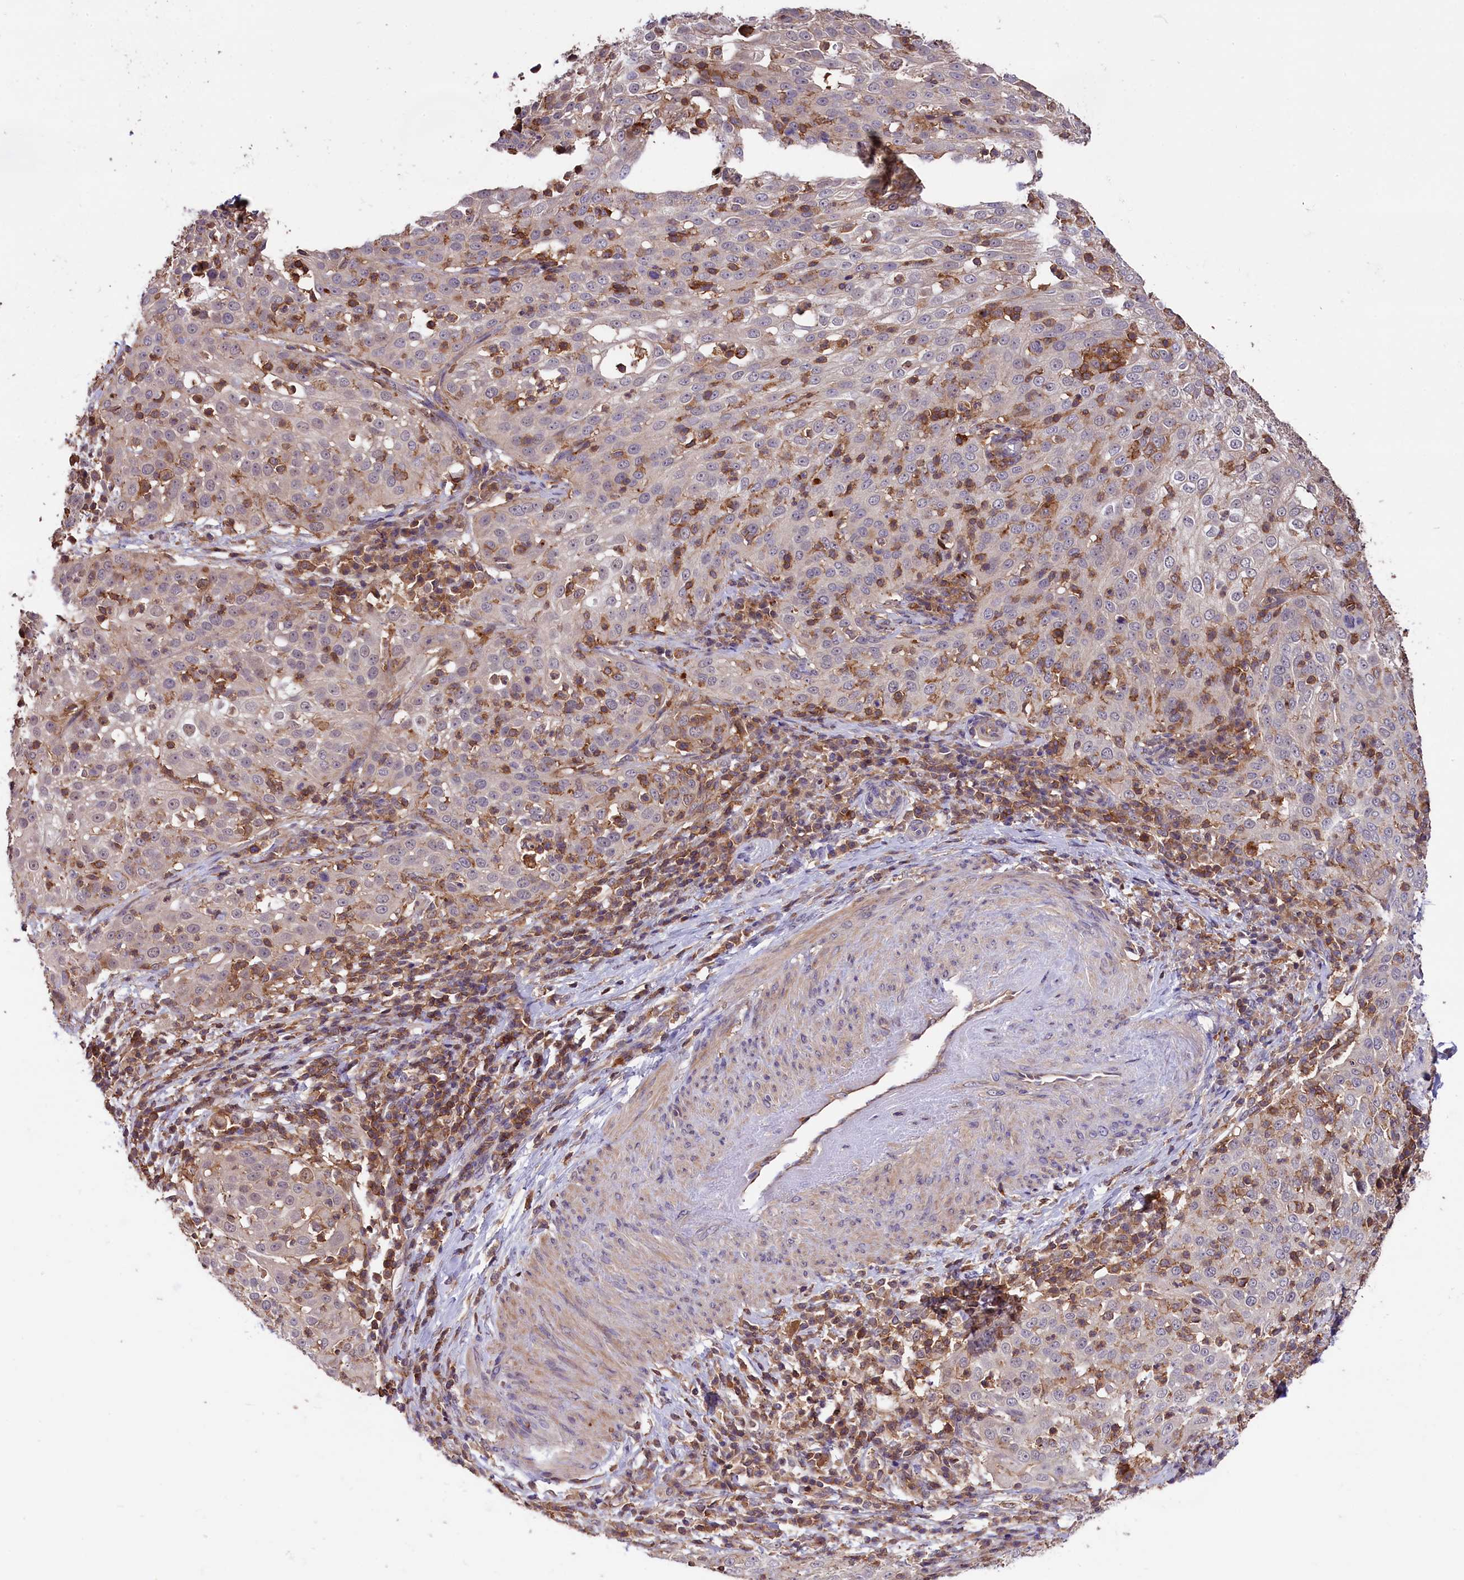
{"staining": {"intensity": "negative", "quantity": "none", "location": "none"}, "tissue": "cervical cancer", "cell_type": "Tumor cells", "image_type": "cancer", "snomed": [{"axis": "morphology", "description": "Squamous cell carcinoma, NOS"}, {"axis": "topography", "description": "Cervix"}], "caption": "This micrograph is of cervical cancer stained with IHC to label a protein in brown with the nuclei are counter-stained blue. There is no staining in tumor cells. (DAB (3,3'-diaminobenzidine) immunohistochemistry (IHC) visualized using brightfield microscopy, high magnification).", "gene": "SKIDA1", "patient": {"sex": "female", "age": 57}}